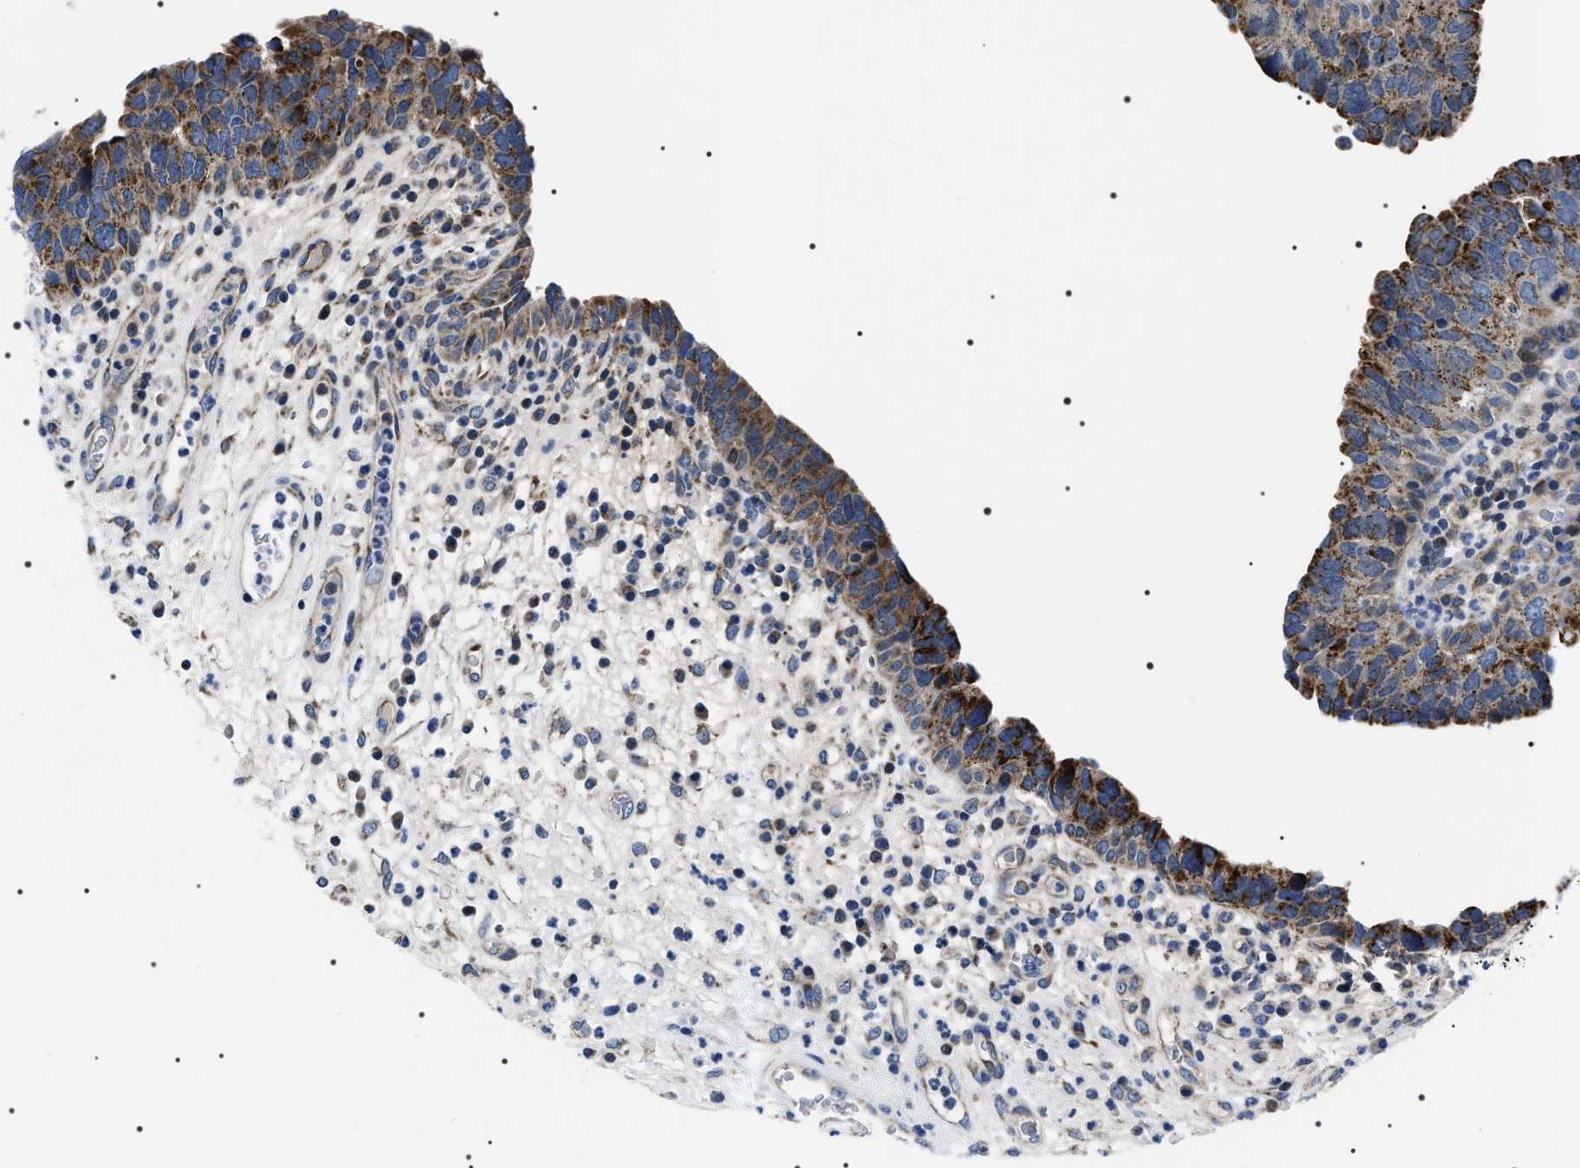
{"staining": {"intensity": "moderate", "quantity": ">75%", "location": "cytoplasmic/membranous"}, "tissue": "urothelial cancer", "cell_type": "Tumor cells", "image_type": "cancer", "snomed": [{"axis": "morphology", "description": "Urothelial carcinoma, High grade"}, {"axis": "topography", "description": "Urinary bladder"}], "caption": "Urothelial cancer stained with DAB immunohistochemistry (IHC) shows medium levels of moderate cytoplasmic/membranous staining in about >75% of tumor cells.", "gene": "NTMT1", "patient": {"sex": "female", "age": 82}}